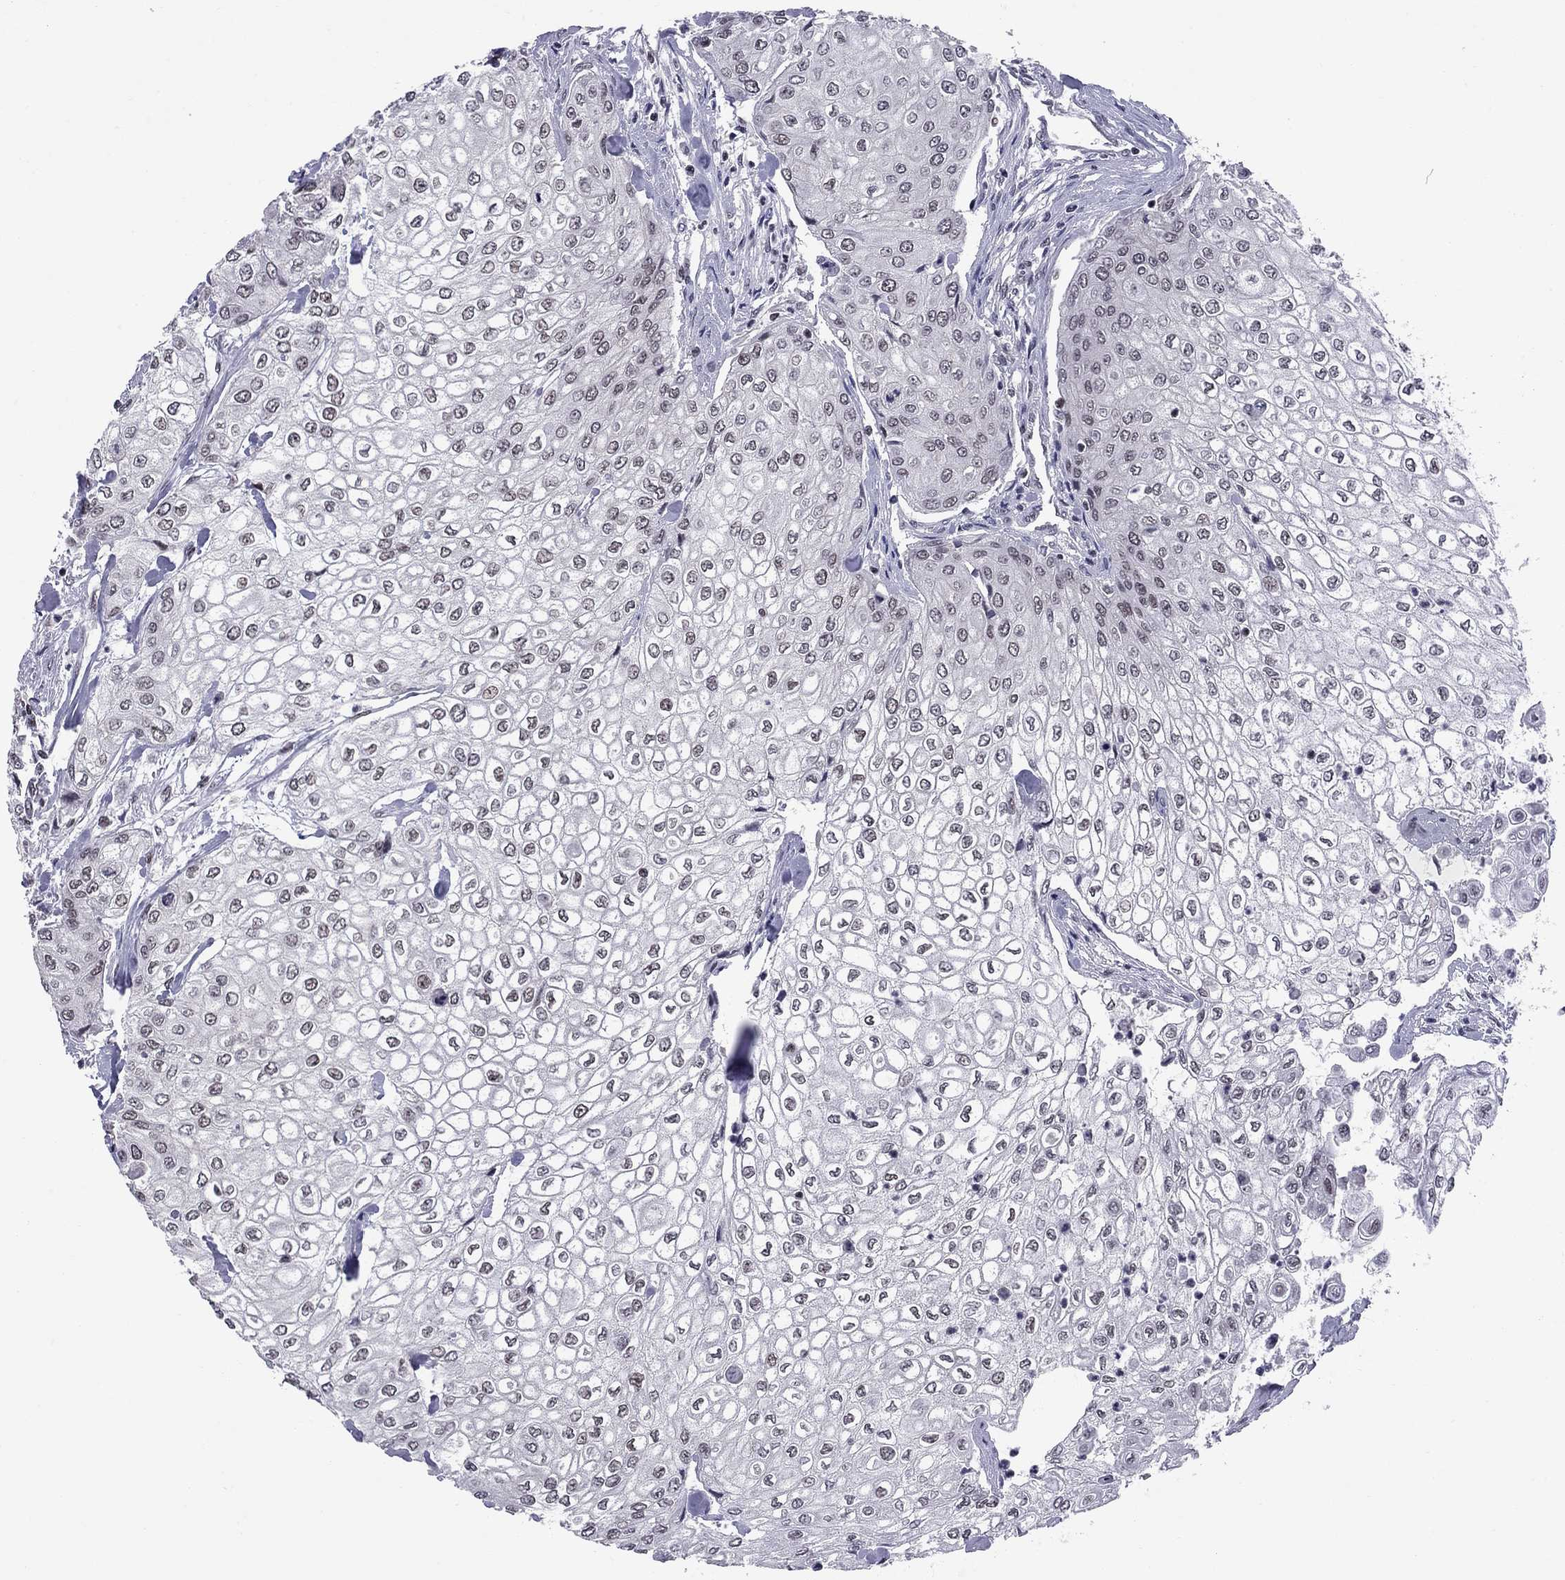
{"staining": {"intensity": "weak", "quantity": "<25%", "location": "nuclear"}, "tissue": "urothelial cancer", "cell_type": "Tumor cells", "image_type": "cancer", "snomed": [{"axis": "morphology", "description": "Urothelial carcinoma, High grade"}, {"axis": "topography", "description": "Urinary bladder"}], "caption": "Urothelial cancer stained for a protein using immunohistochemistry reveals no positivity tumor cells.", "gene": "TAF9", "patient": {"sex": "male", "age": 62}}